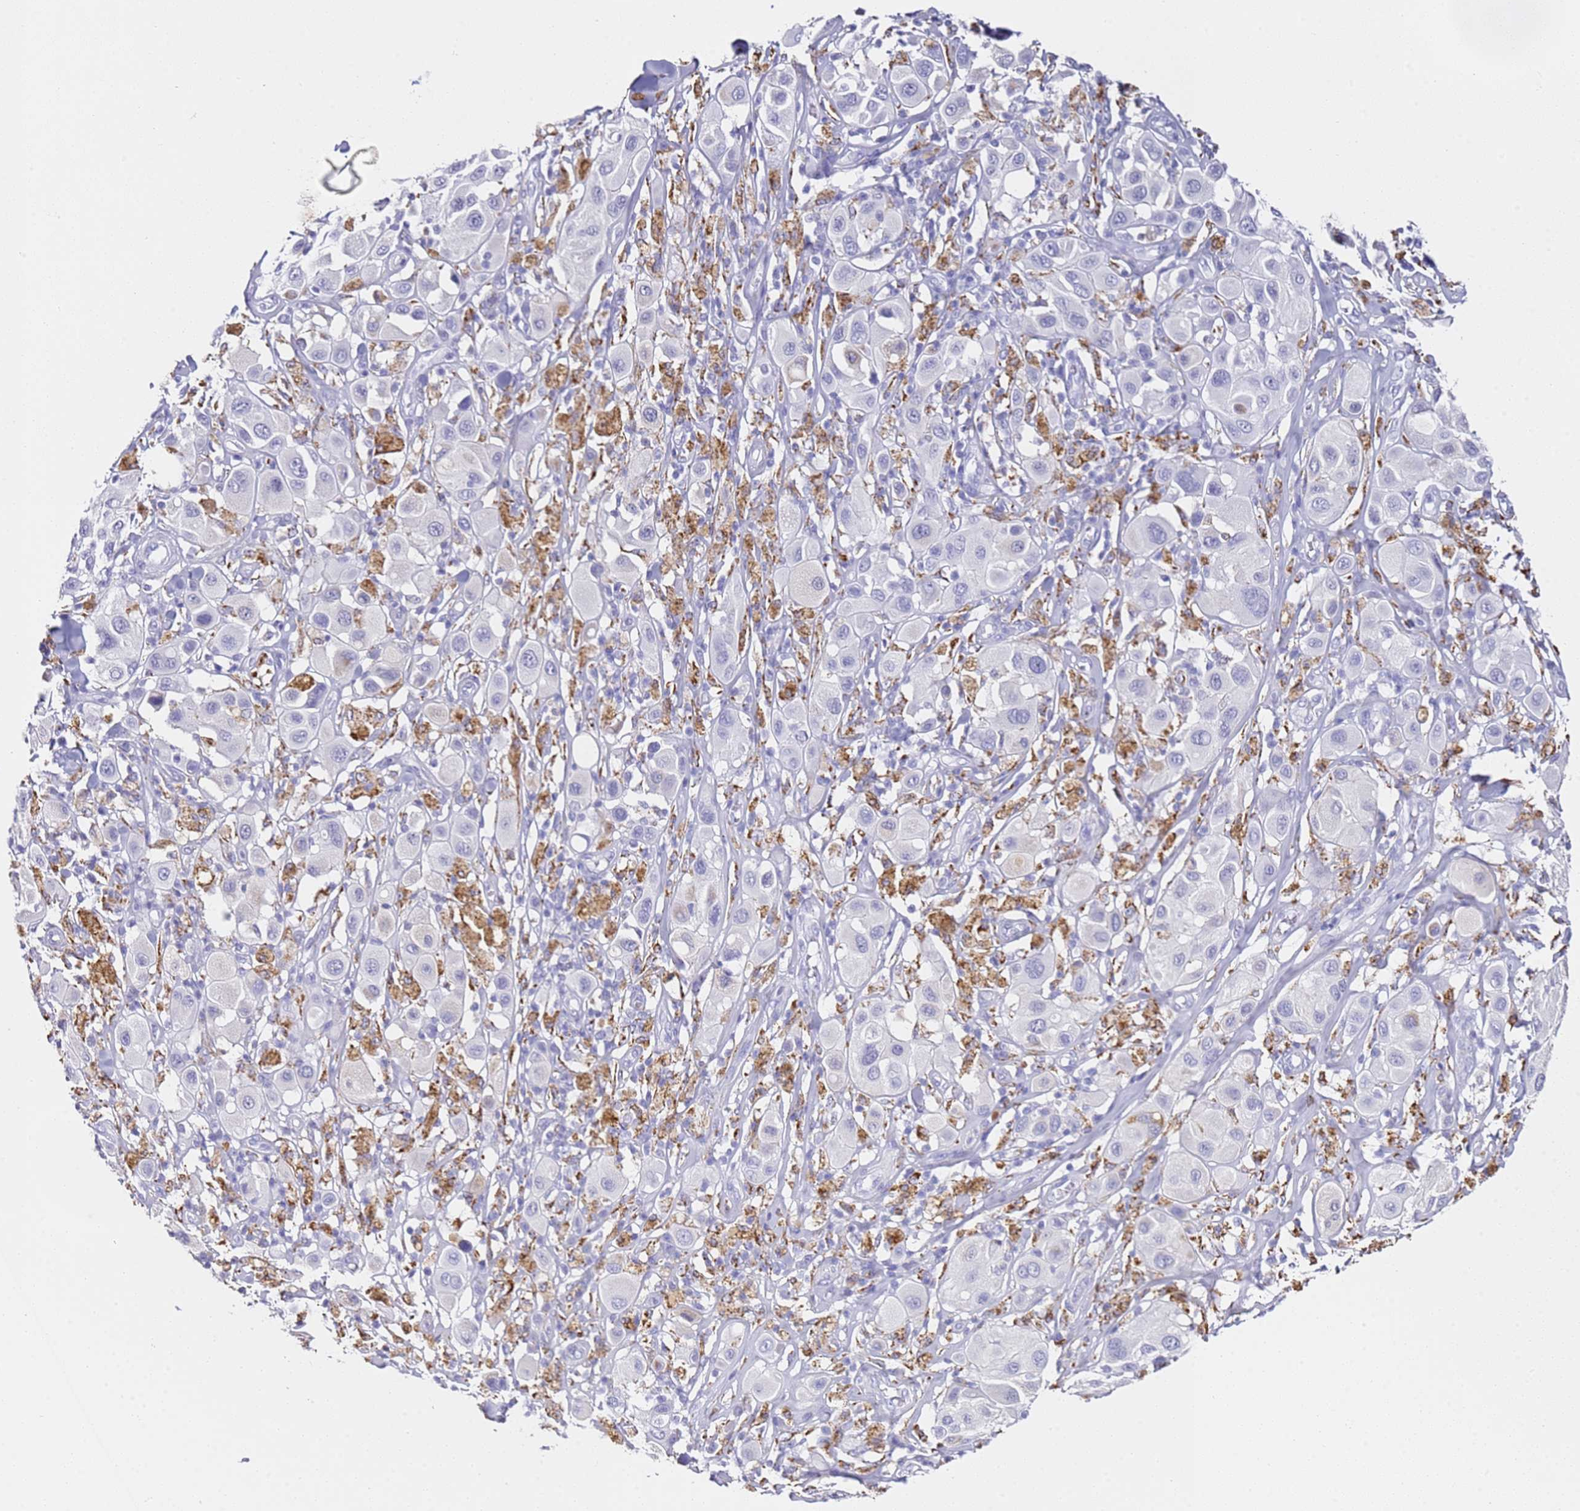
{"staining": {"intensity": "negative", "quantity": "none", "location": "none"}, "tissue": "melanoma", "cell_type": "Tumor cells", "image_type": "cancer", "snomed": [{"axis": "morphology", "description": "Malignant melanoma, Metastatic site"}, {"axis": "topography", "description": "Skin"}], "caption": "Immunohistochemistry (IHC) micrograph of neoplastic tissue: human melanoma stained with DAB reveals no significant protein positivity in tumor cells.", "gene": "PTBP2", "patient": {"sex": "male", "age": 41}}